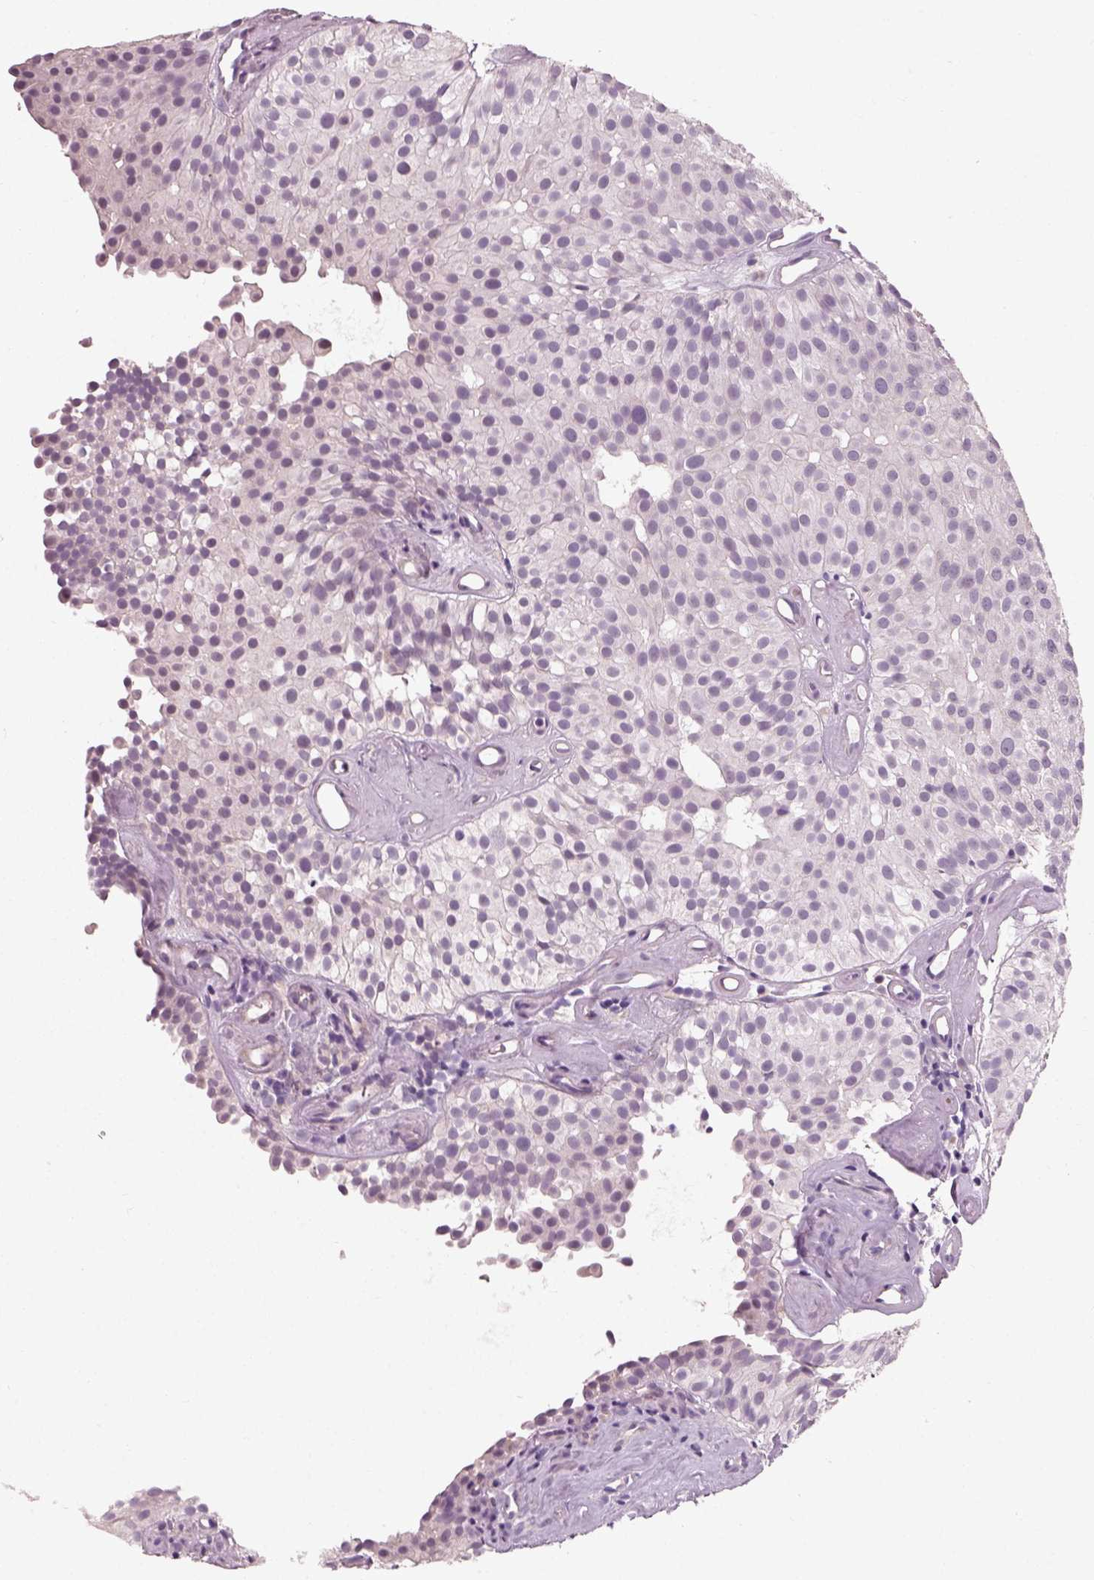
{"staining": {"intensity": "negative", "quantity": "none", "location": "none"}, "tissue": "urothelial cancer", "cell_type": "Tumor cells", "image_type": "cancer", "snomed": [{"axis": "morphology", "description": "Urothelial carcinoma, Low grade"}, {"axis": "topography", "description": "Urinary bladder"}], "caption": "High magnification brightfield microscopy of urothelial carcinoma (low-grade) stained with DAB (3,3'-diaminobenzidine) (brown) and counterstained with hematoxylin (blue): tumor cells show no significant positivity. The staining was performed using DAB to visualize the protein expression in brown, while the nuclei were stained in blue with hematoxylin (Magnification: 20x).", "gene": "CDS1", "patient": {"sex": "female", "age": 87}}